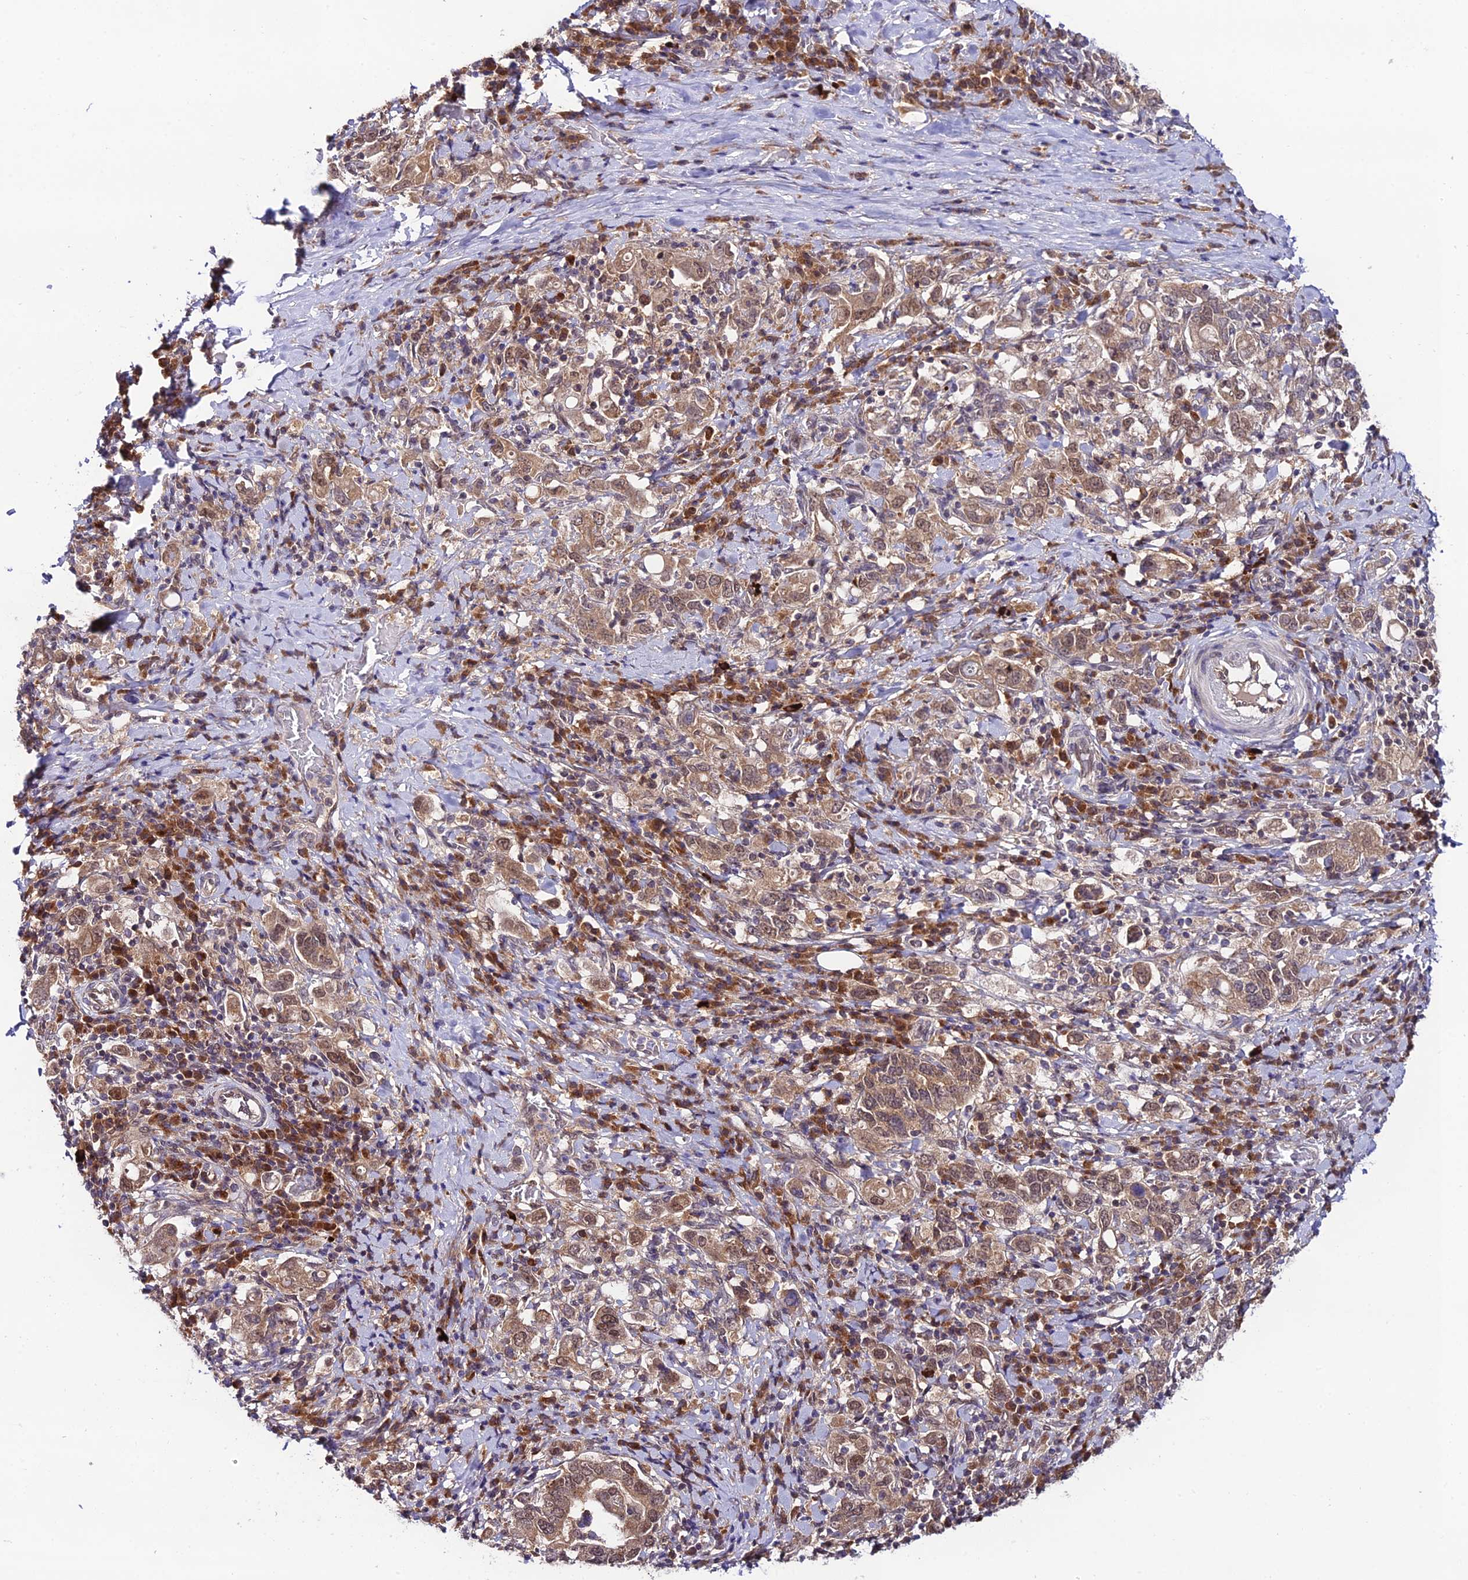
{"staining": {"intensity": "moderate", "quantity": ">75%", "location": "cytoplasmic/membranous"}, "tissue": "stomach cancer", "cell_type": "Tumor cells", "image_type": "cancer", "snomed": [{"axis": "morphology", "description": "Adenocarcinoma, NOS"}, {"axis": "topography", "description": "Stomach, upper"}, {"axis": "topography", "description": "Stomach"}], "caption": "An immunohistochemistry histopathology image of tumor tissue is shown. Protein staining in brown labels moderate cytoplasmic/membranous positivity in adenocarcinoma (stomach) within tumor cells. (Stains: DAB in brown, nuclei in blue, Microscopy: brightfield microscopy at high magnification).", "gene": "TRIM40", "patient": {"sex": "male", "age": 62}}